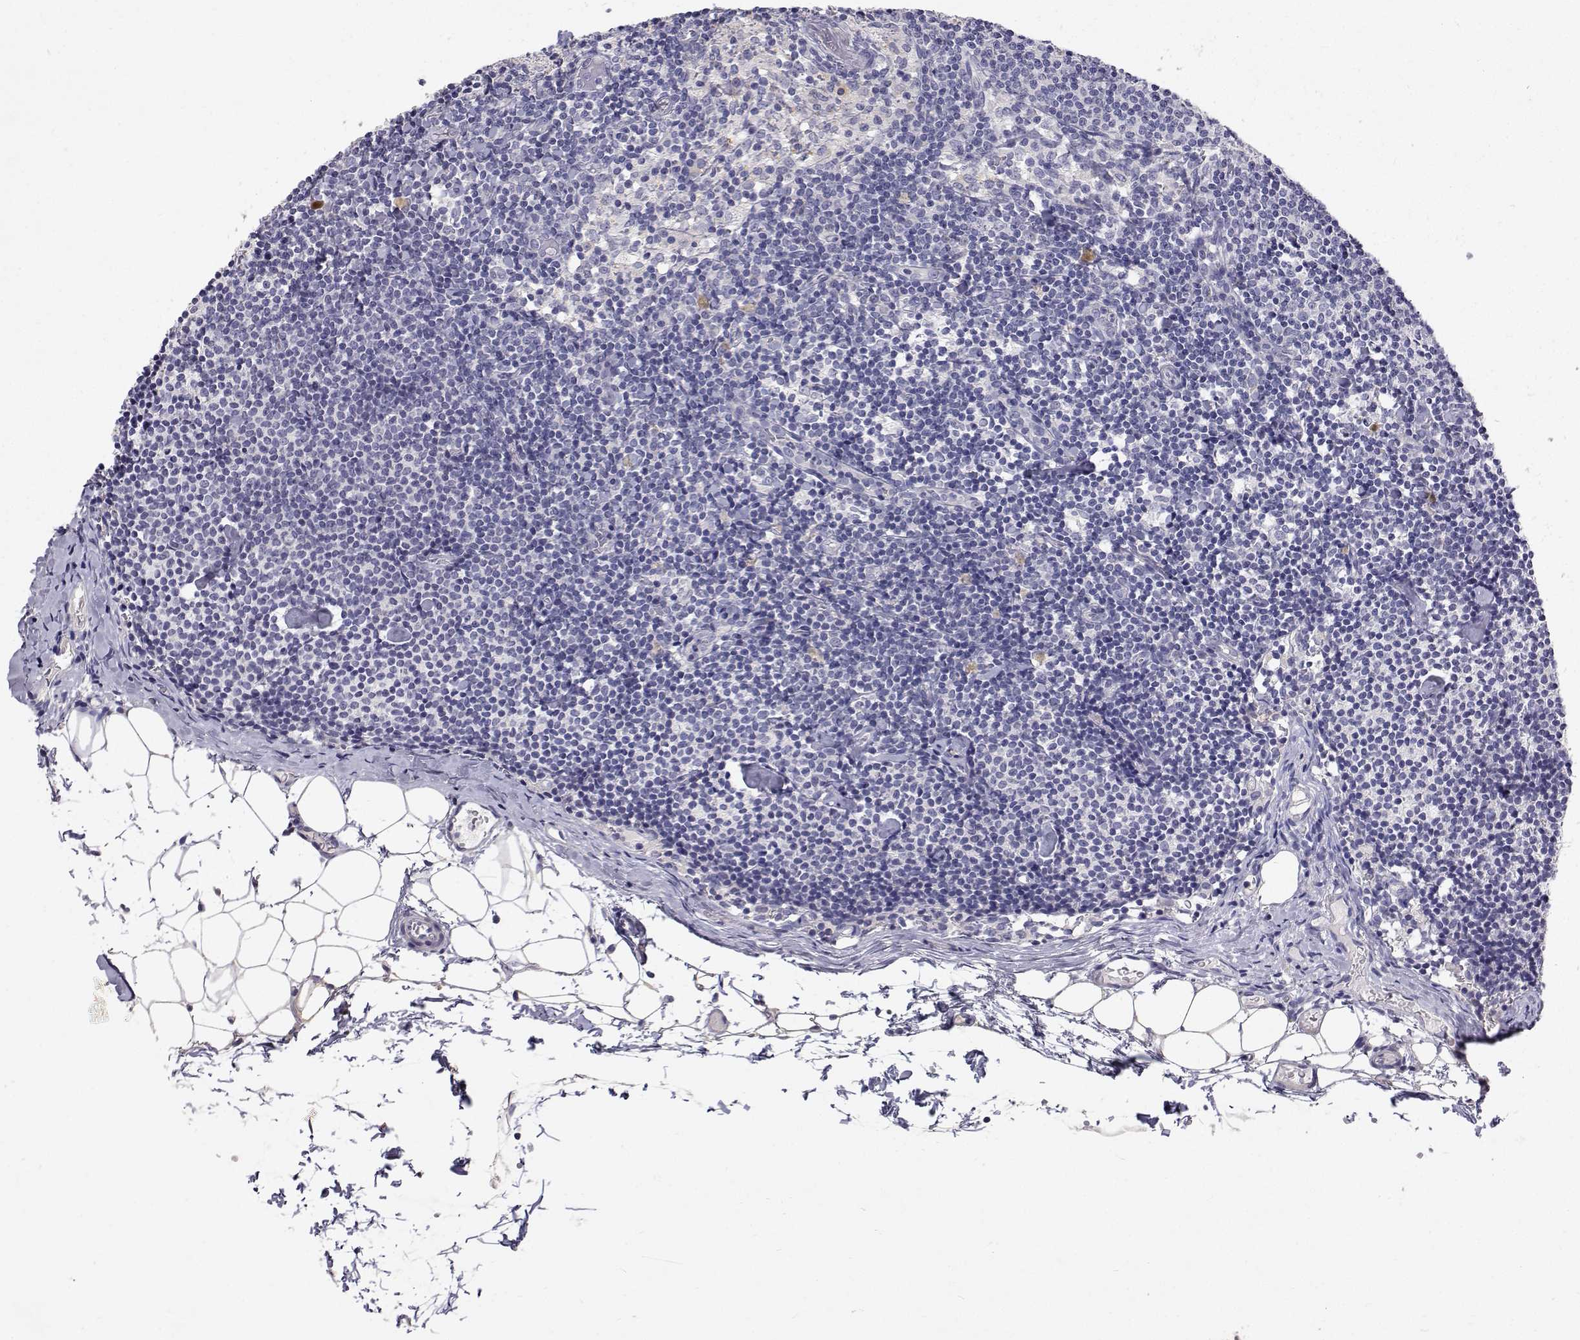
{"staining": {"intensity": "negative", "quantity": "none", "location": "none"}, "tissue": "lymph node", "cell_type": "Germinal center cells", "image_type": "normal", "snomed": [{"axis": "morphology", "description": "Normal tissue, NOS"}, {"axis": "topography", "description": "Lymph node"}], "caption": "This is an IHC histopathology image of benign human lymph node. There is no positivity in germinal center cells.", "gene": "TRIM60", "patient": {"sex": "female", "age": 41}}